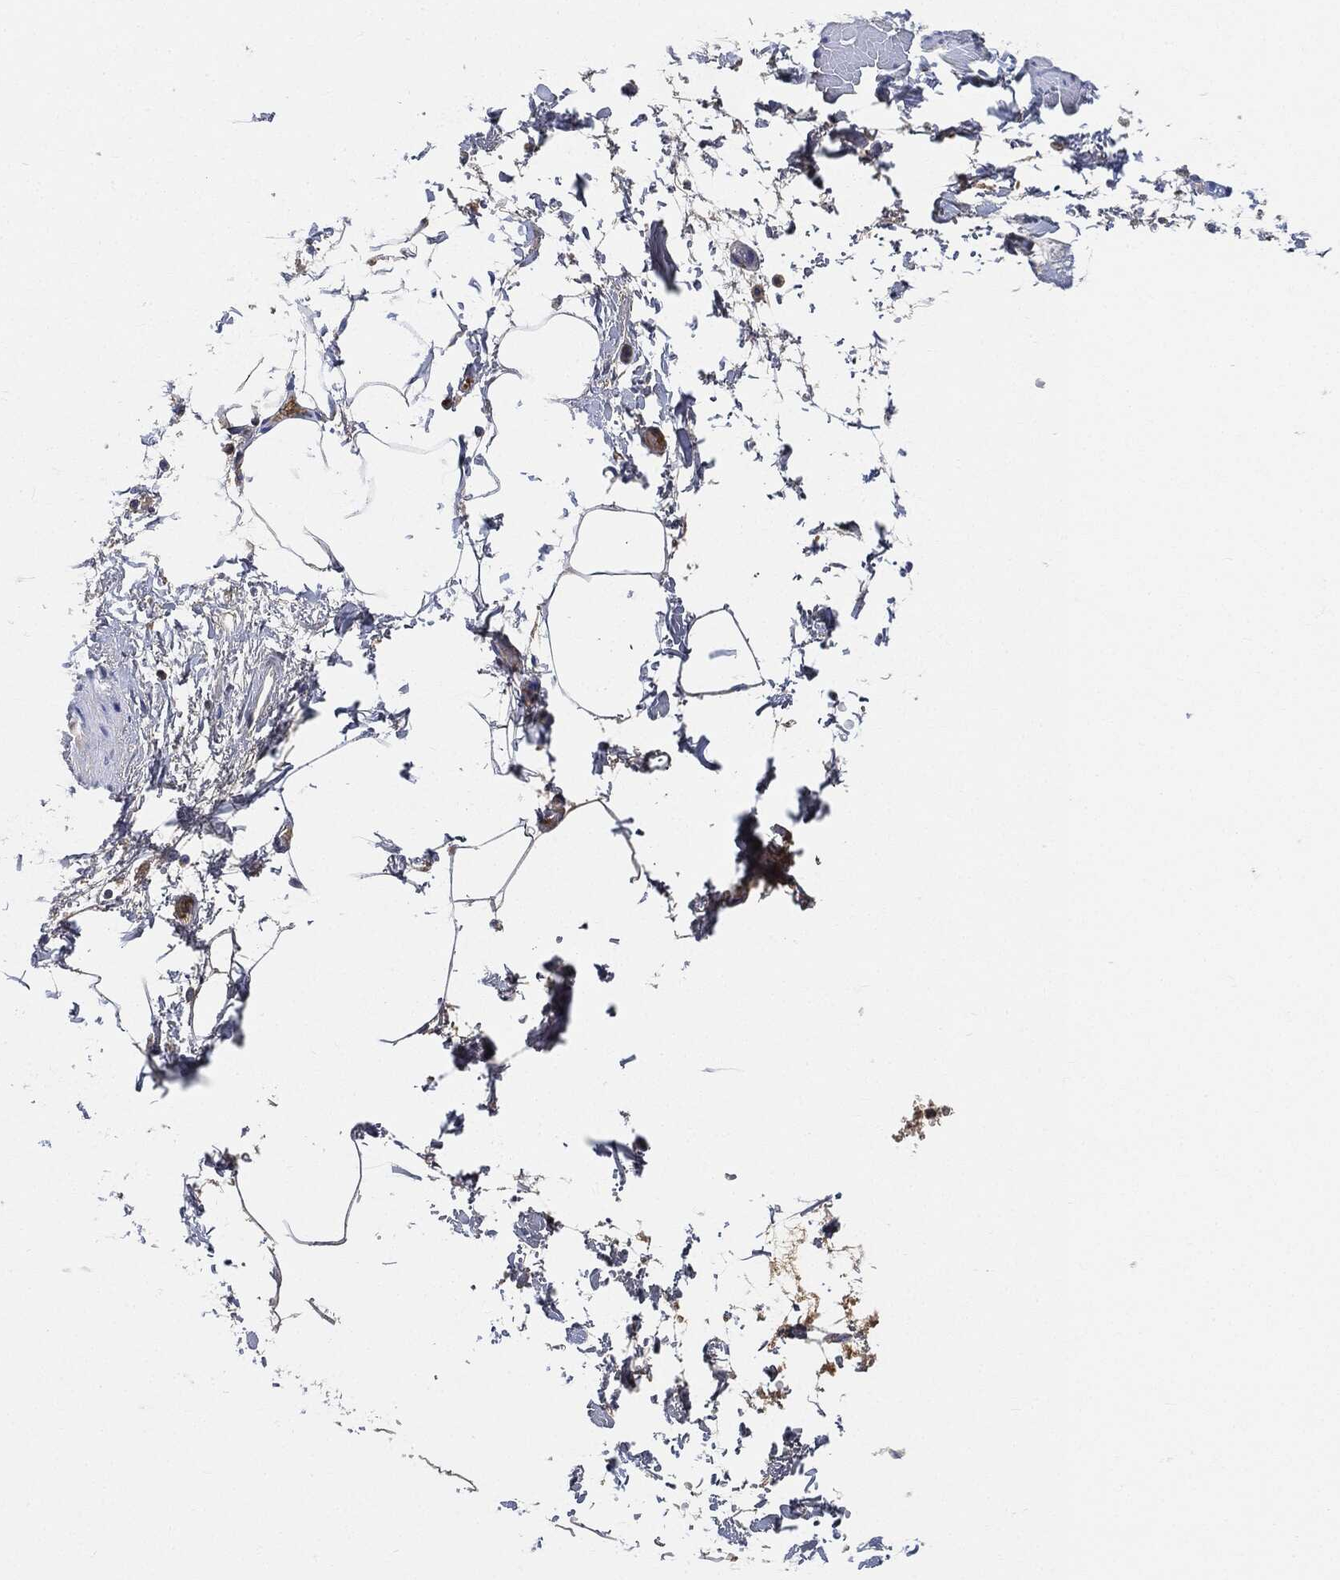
{"staining": {"intensity": "negative", "quantity": "none", "location": "none"}, "tissue": "adipose tissue", "cell_type": "Adipocytes", "image_type": "normal", "snomed": [{"axis": "morphology", "description": "Normal tissue, NOS"}, {"axis": "topography", "description": "Soft tissue"}, {"axis": "topography", "description": "Adipose tissue"}, {"axis": "topography", "description": "Vascular tissue"}, {"axis": "topography", "description": "Peripheral nerve tissue"}], "caption": "IHC of normal adipose tissue displays no staining in adipocytes. (Brightfield microscopy of DAB IHC at high magnification).", "gene": "IGLV6", "patient": {"sex": "male", "age": 68}}